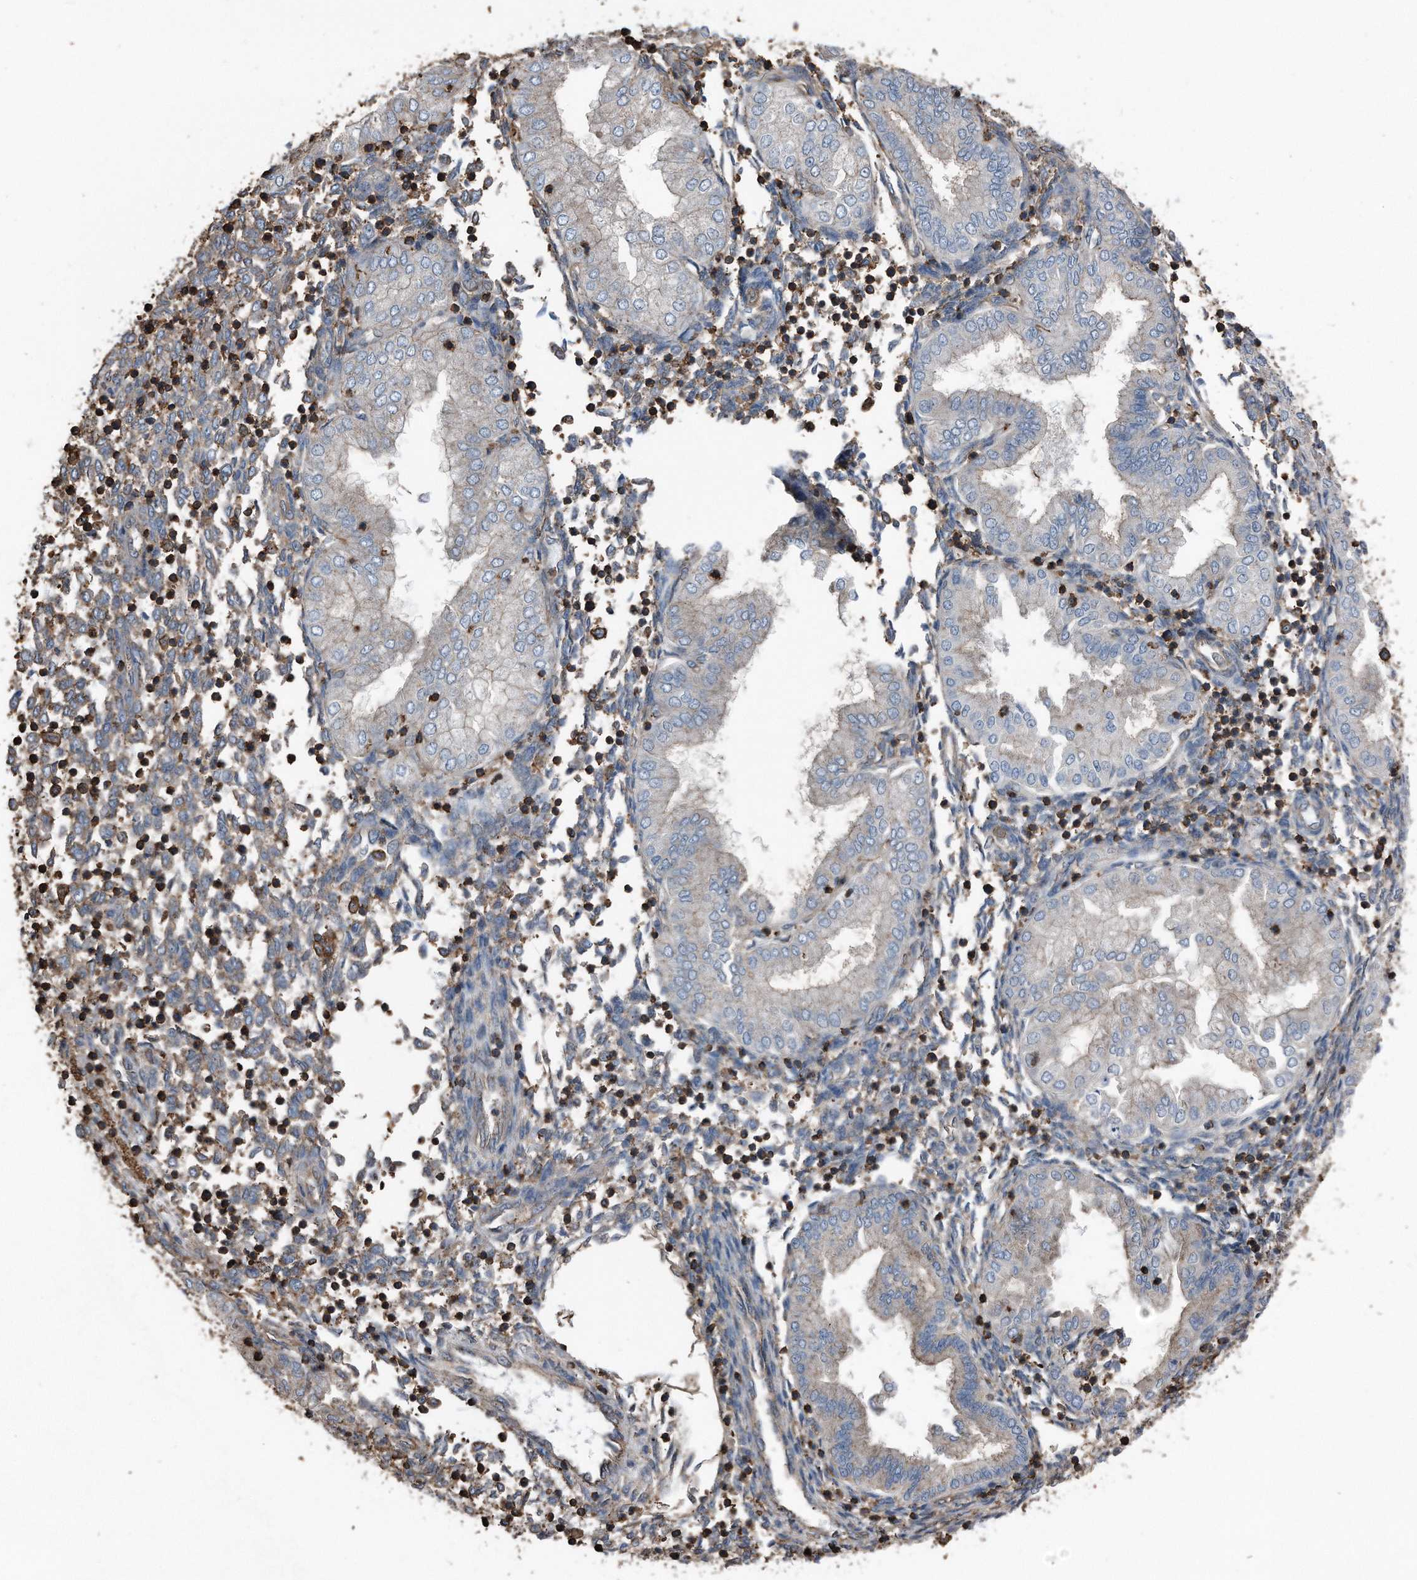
{"staining": {"intensity": "moderate", "quantity": ">75%", "location": "cytoplasmic/membranous"}, "tissue": "endometrium", "cell_type": "Cells in endometrial stroma", "image_type": "normal", "snomed": [{"axis": "morphology", "description": "Normal tissue, NOS"}, {"axis": "topography", "description": "Endometrium"}], "caption": "High-power microscopy captured an immunohistochemistry (IHC) micrograph of unremarkable endometrium, revealing moderate cytoplasmic/membranous positivity in about >75% of cells in endometrial stroma.", "gene": "RSPO3", "patient": {"sex": "female", "age": 53}}